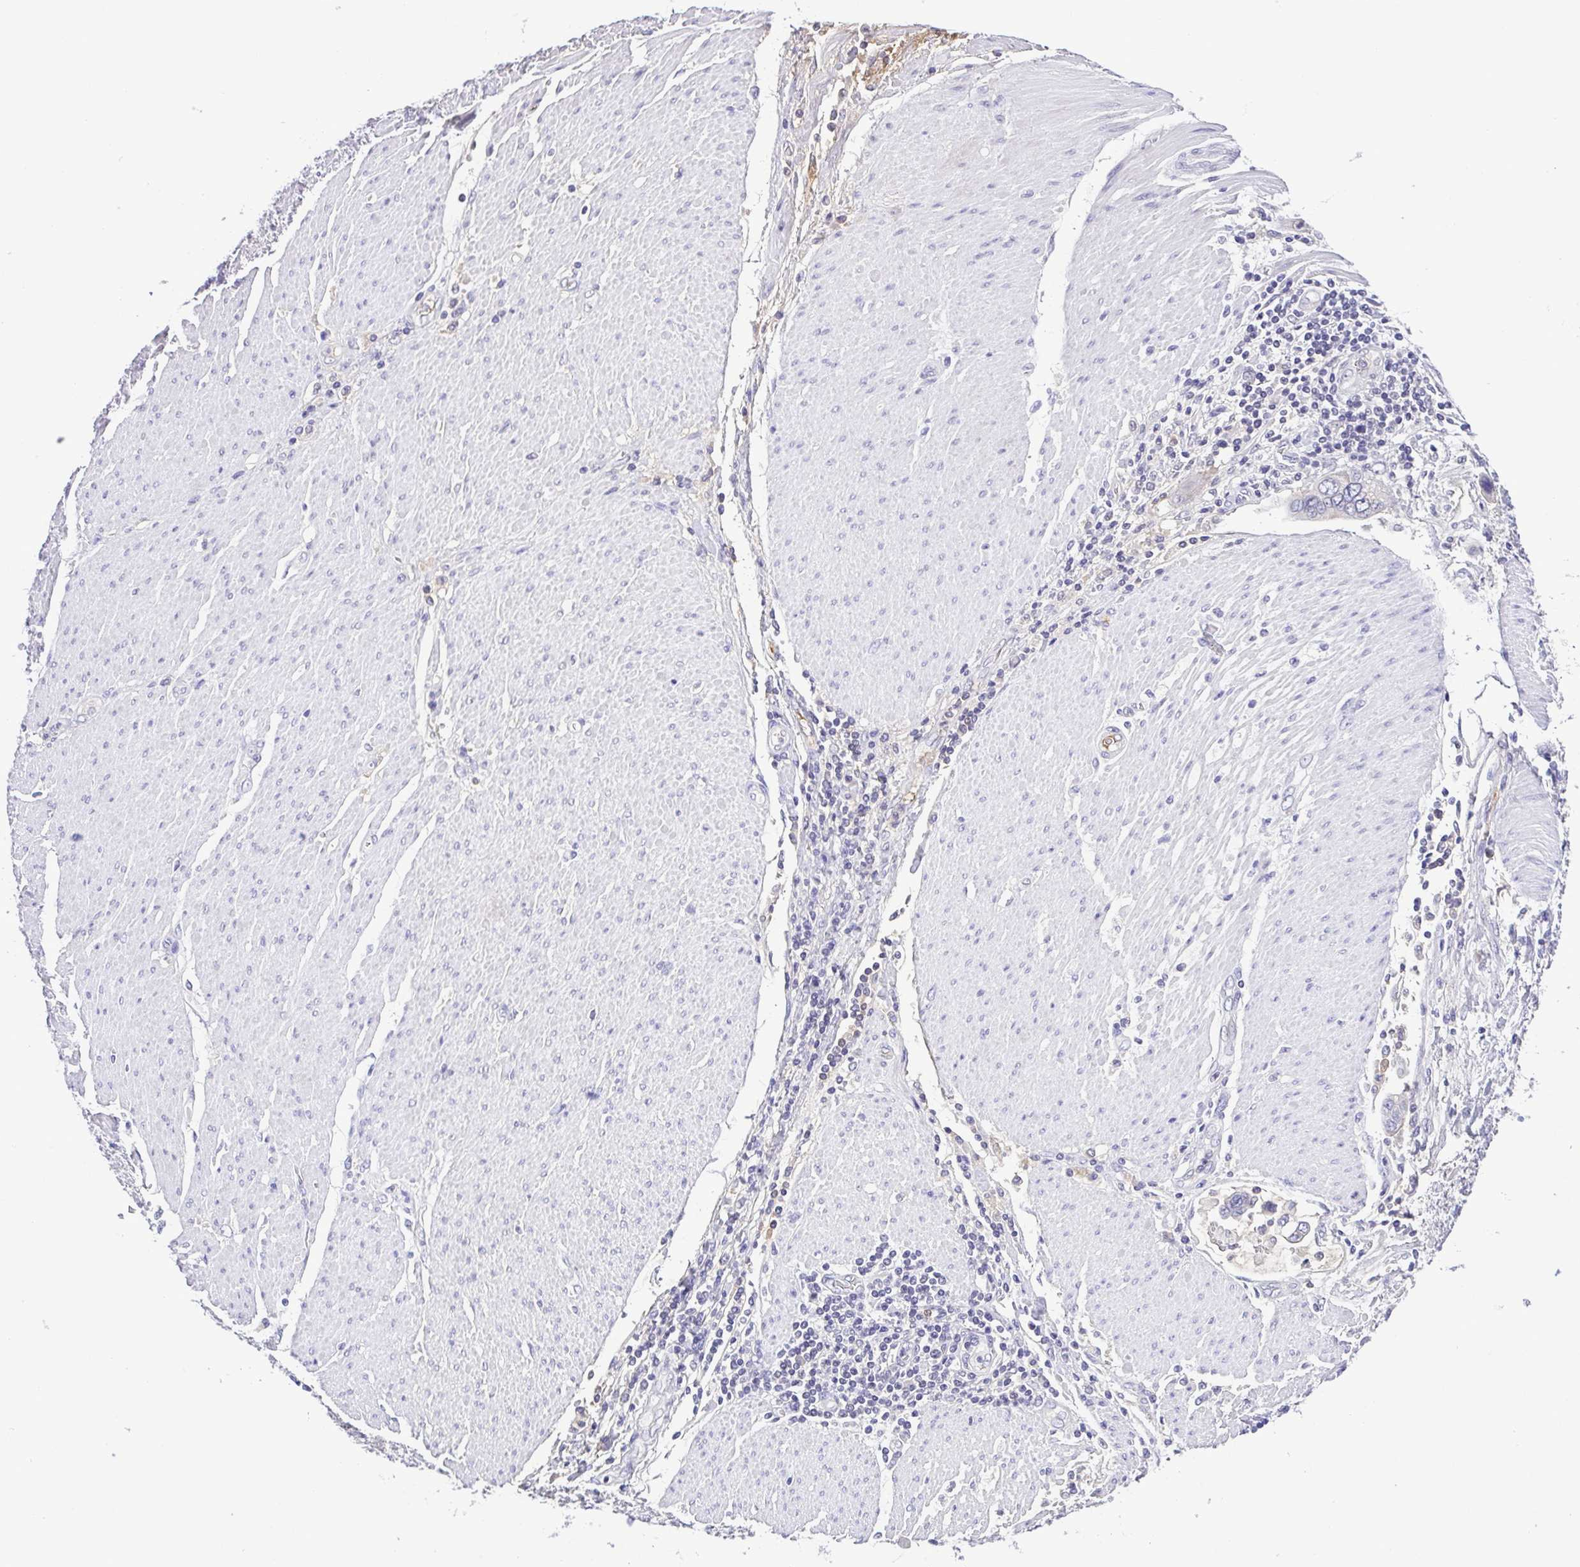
{"staining": {"intensity": "negative", "quantity": "none", "location": "none"}, "tissue": "stomach cancer", "cell_type": "Tumor cells", "image_type": "cancer", "snomed": [{"axis": "morphology", "description": "Adenocarcinoma, NOS"}, {"axis": "topography", "description": "Pancreas"}, {"axis": "topography", "description": "Stomach, upper"}], "caption": "Tumor cells show no significant positivity in stomach adenocarcinoma.", "gene": "IGFL1", "patient": {"sex": "male", "age": 77}}